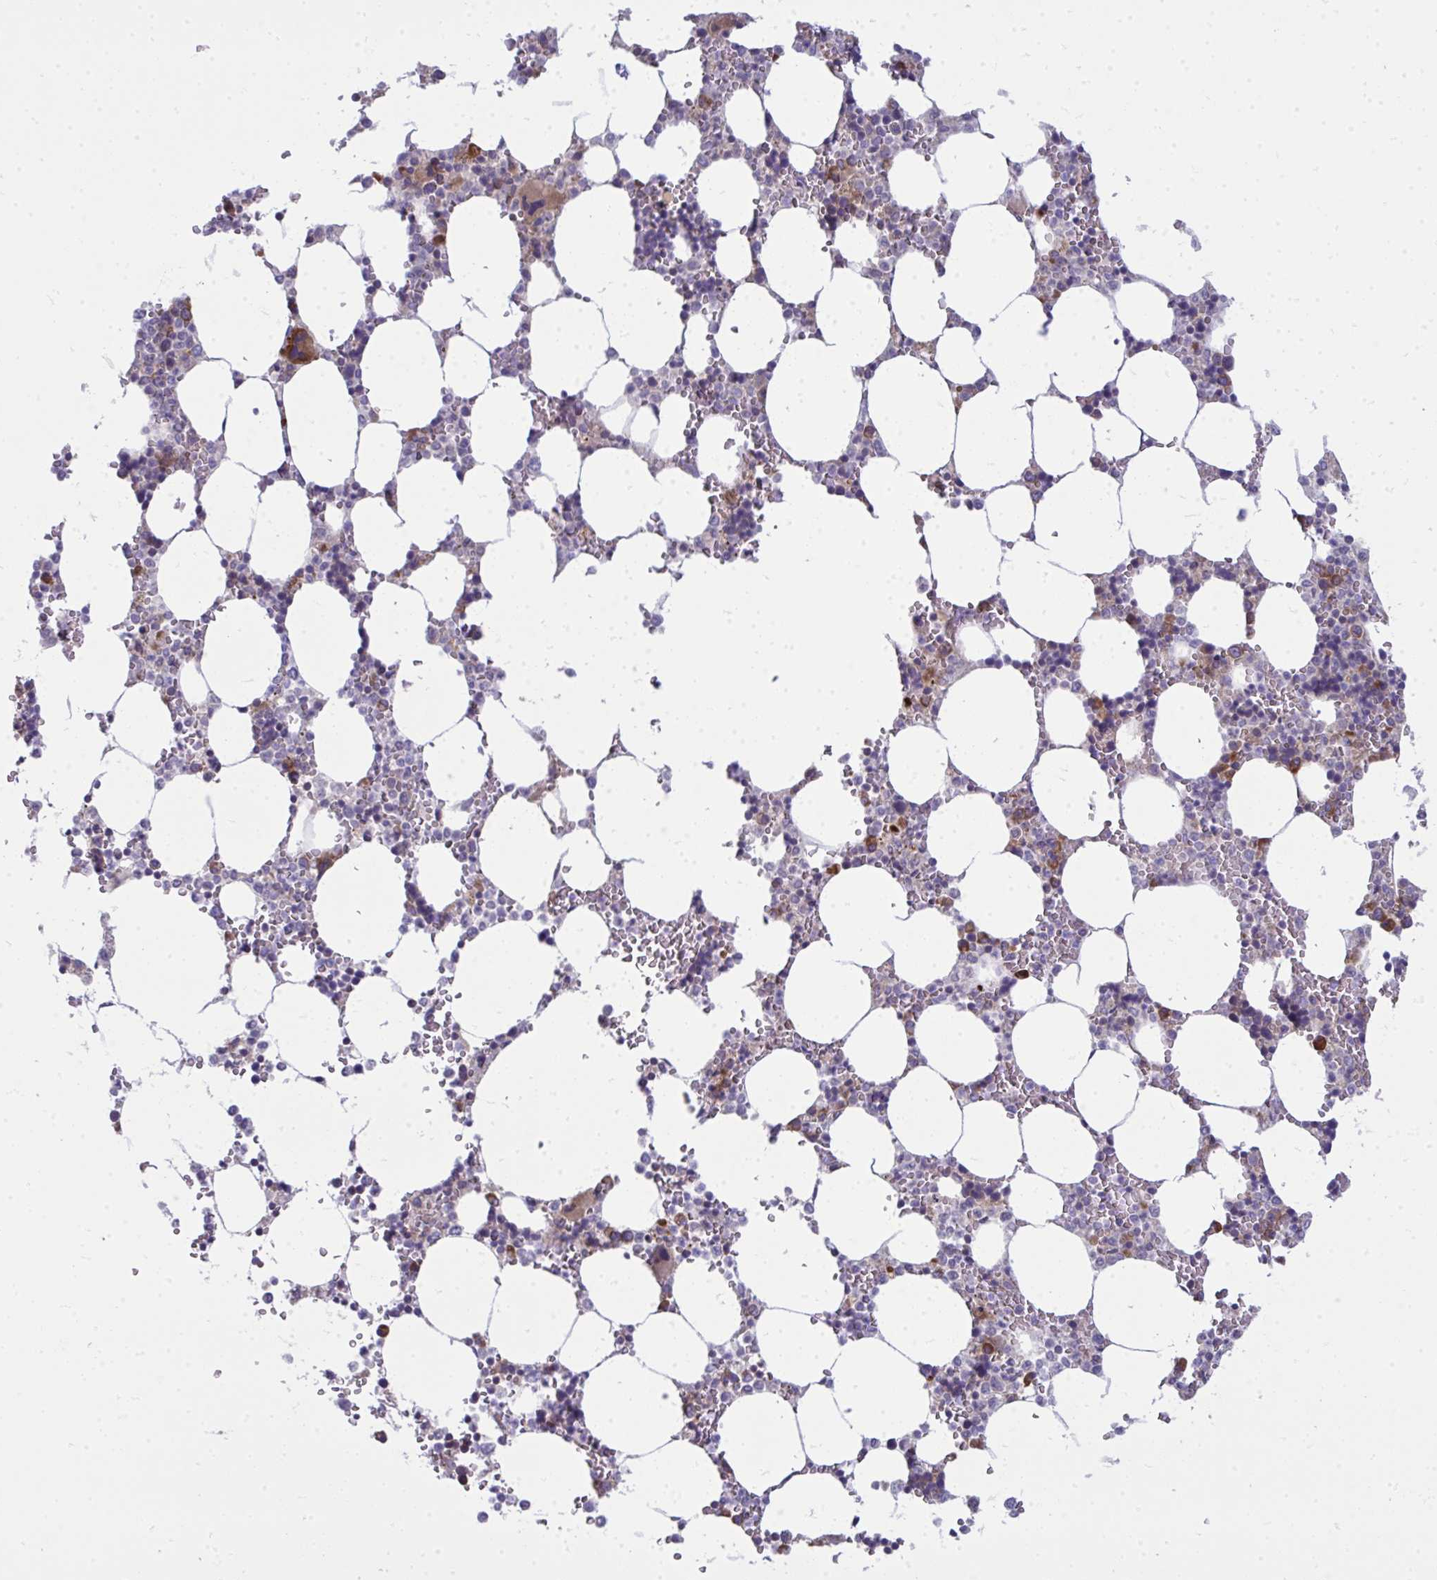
{"staining": {"intensity": "moderate", "quantity": "<25%", "location": "cytoplasmic/membranous"}, "tissue": "bone marrow", "cell_type": "Hematopoietic cells", "image_type": "normal", "snomed": [{"axis": "morphology", "description": "Normal tissue, NOS"}, {"axis": "topography", "description": "Bone marrow"}], "caption": "Human bone marrow stained with a brown dye shows moderate cytoplasmic/membranous positive staining in approximately <25% of hematopoietic cells.", "gene": "GFPT2", "patient": {"sex": "male", "age": 64}}